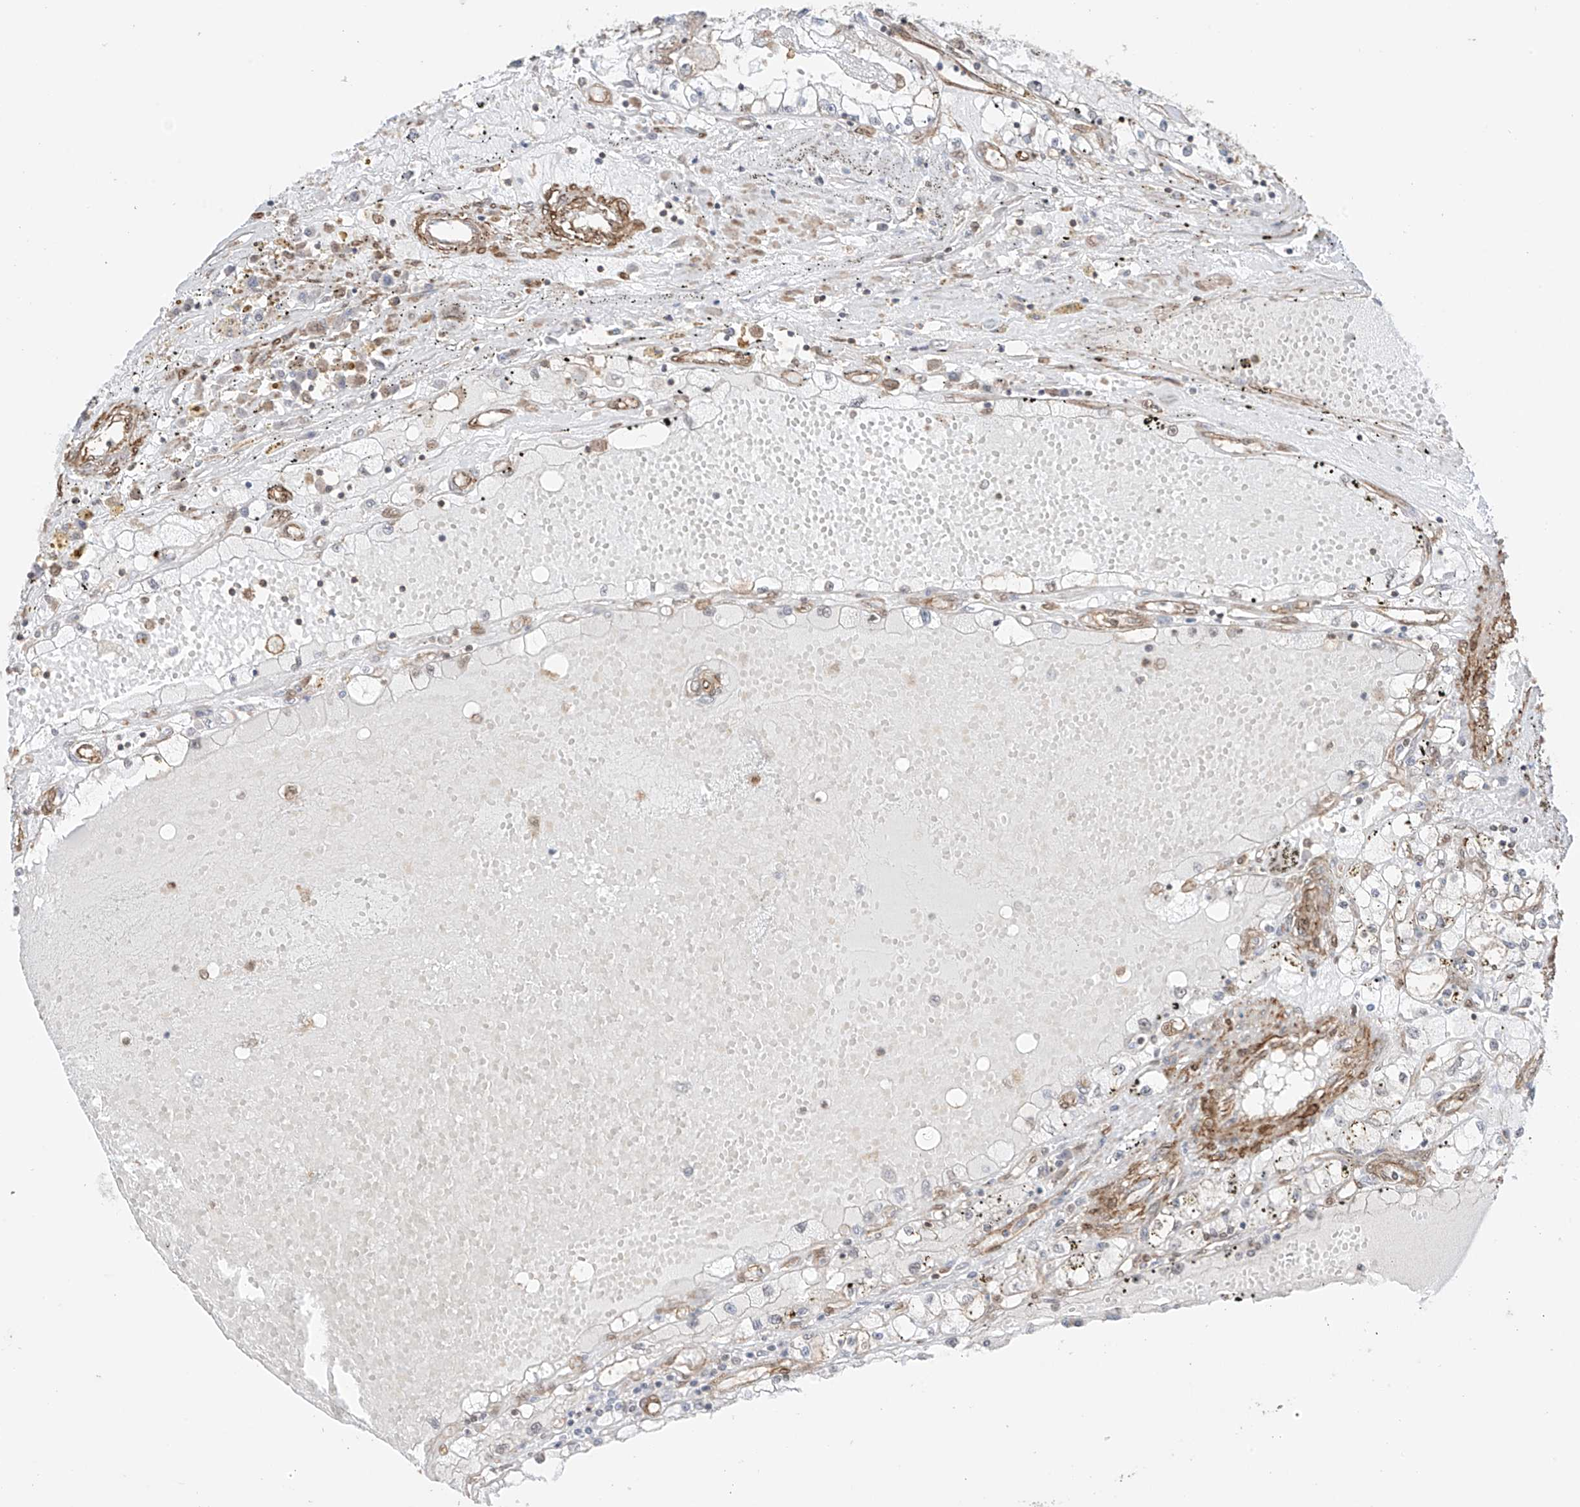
{"staining": {"intensity": "weak", "quantity": "<25%", "location": "cytoplasmic/membranous,nuclear"}, "tissue": "renal cancer", "cell_type": "Tumor cells", "image_type": "cancer", "snomed": [{"axis": "morphology", "description": "Adenocarcinoma, NOS"}, {"axis": "topography", "description": "Kidney"}], "caption": "DAB immunohistochemical staining of human adenocarcinoma (renal) shows no significant expression in tumor cells.", "gene": "TTLL5", "patient": {"sex": "male", "age": 56}}